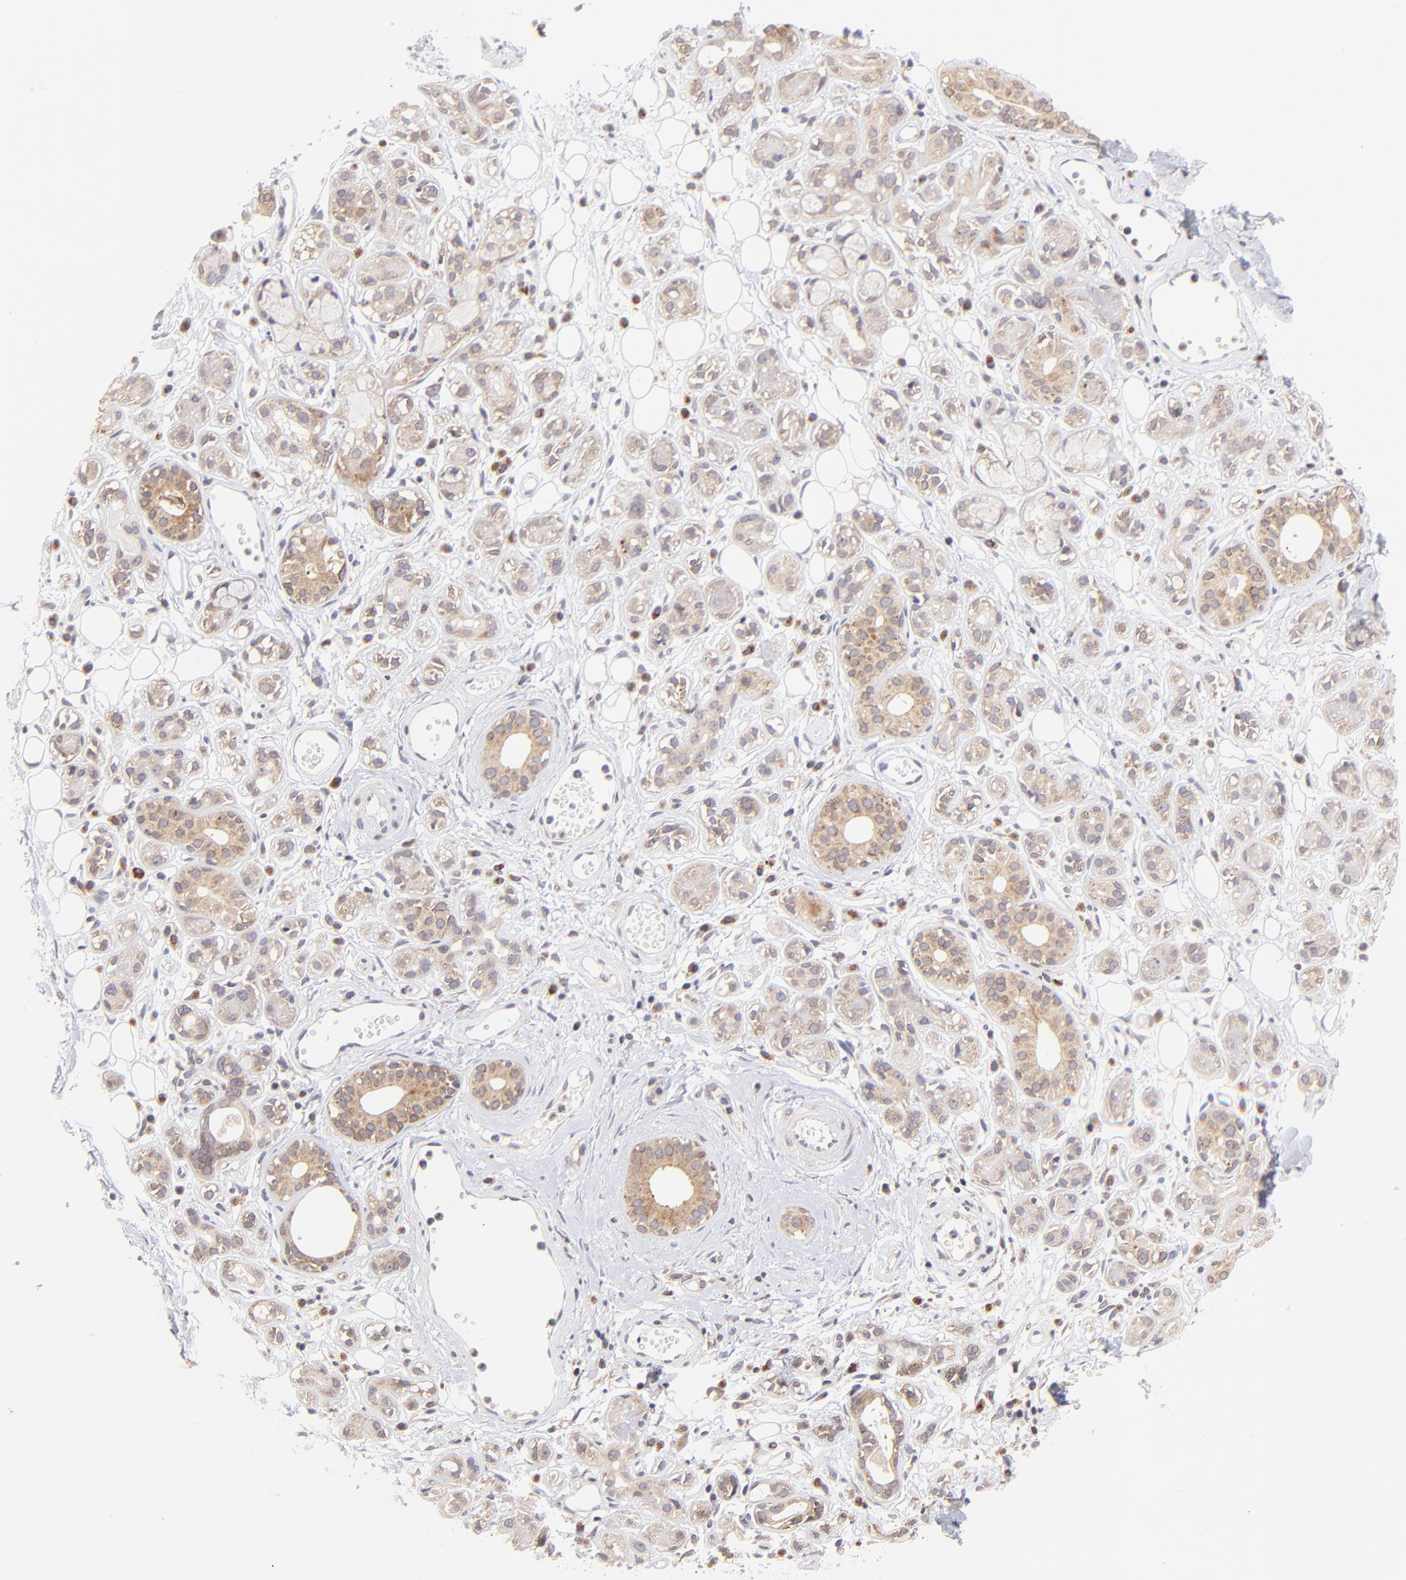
{"staining": {"intensity": "moderate", "quantity": ">75%", "location": "cytoplasmic/membranous"}, "tissue": "salivary gland", "cell_type": "Glandular cells", "image_type": "normal", "snomed": [{"axis": "morphology", "description": "Normal tissue, NOS"}, {"axis": "topography", "description": "Salivary gland"}], "caption": "Immunohistochemistry (DAB (3,3'-diaminobenzidine)) staining of unremarkable human salivary gland demonstrates moderate cytoplasmic/membranous protein expression in approximately >75% of glandular cells.", "gene": "TNRC6B", "patient": {"sex": "male", "age": 54}}